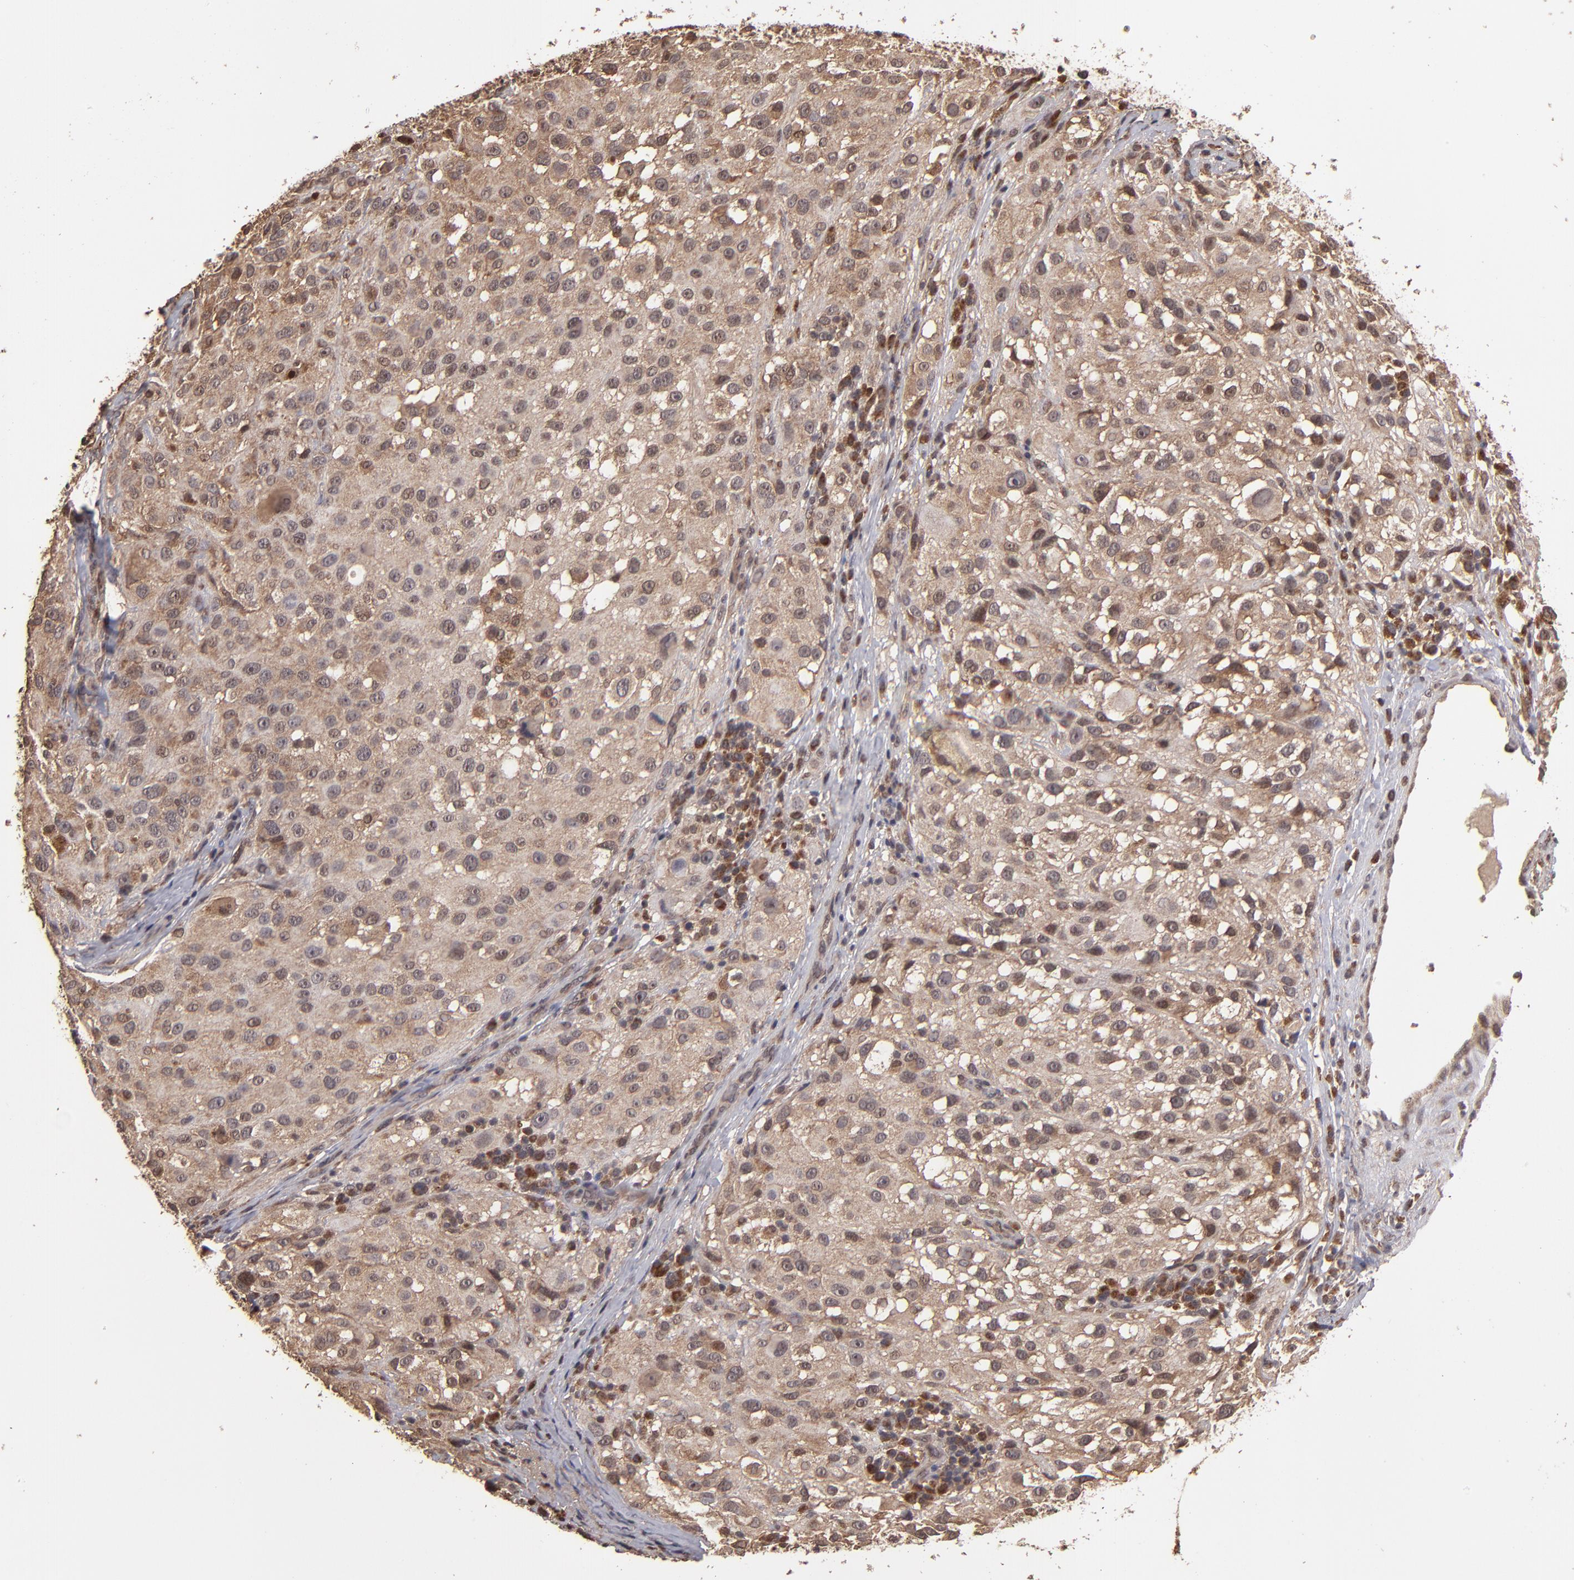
{"staining": {"intensity": "weak", "quantity": ">75%", "location": "cytoplasmic/membranous"}, "tissue": "melanoma", "cell_type": "Tumor cells", "image_type": "cancer", "snomed": [{"axis": "morphology", "description": "Necrosis, NOS"}, {"axis": "morphology", "description": "Malignant melanoma, NOS"}, {"axis": "topography", "description": "Skin"}], "caption": "This is a histology image of immunohistochemistry (IHC) staining of melanoma, which shows weak expression in the cytoplasmic/membranous of tumor cells.", "gene": "NFE2L2", "patient": {"sex": "female", "age": 87}}